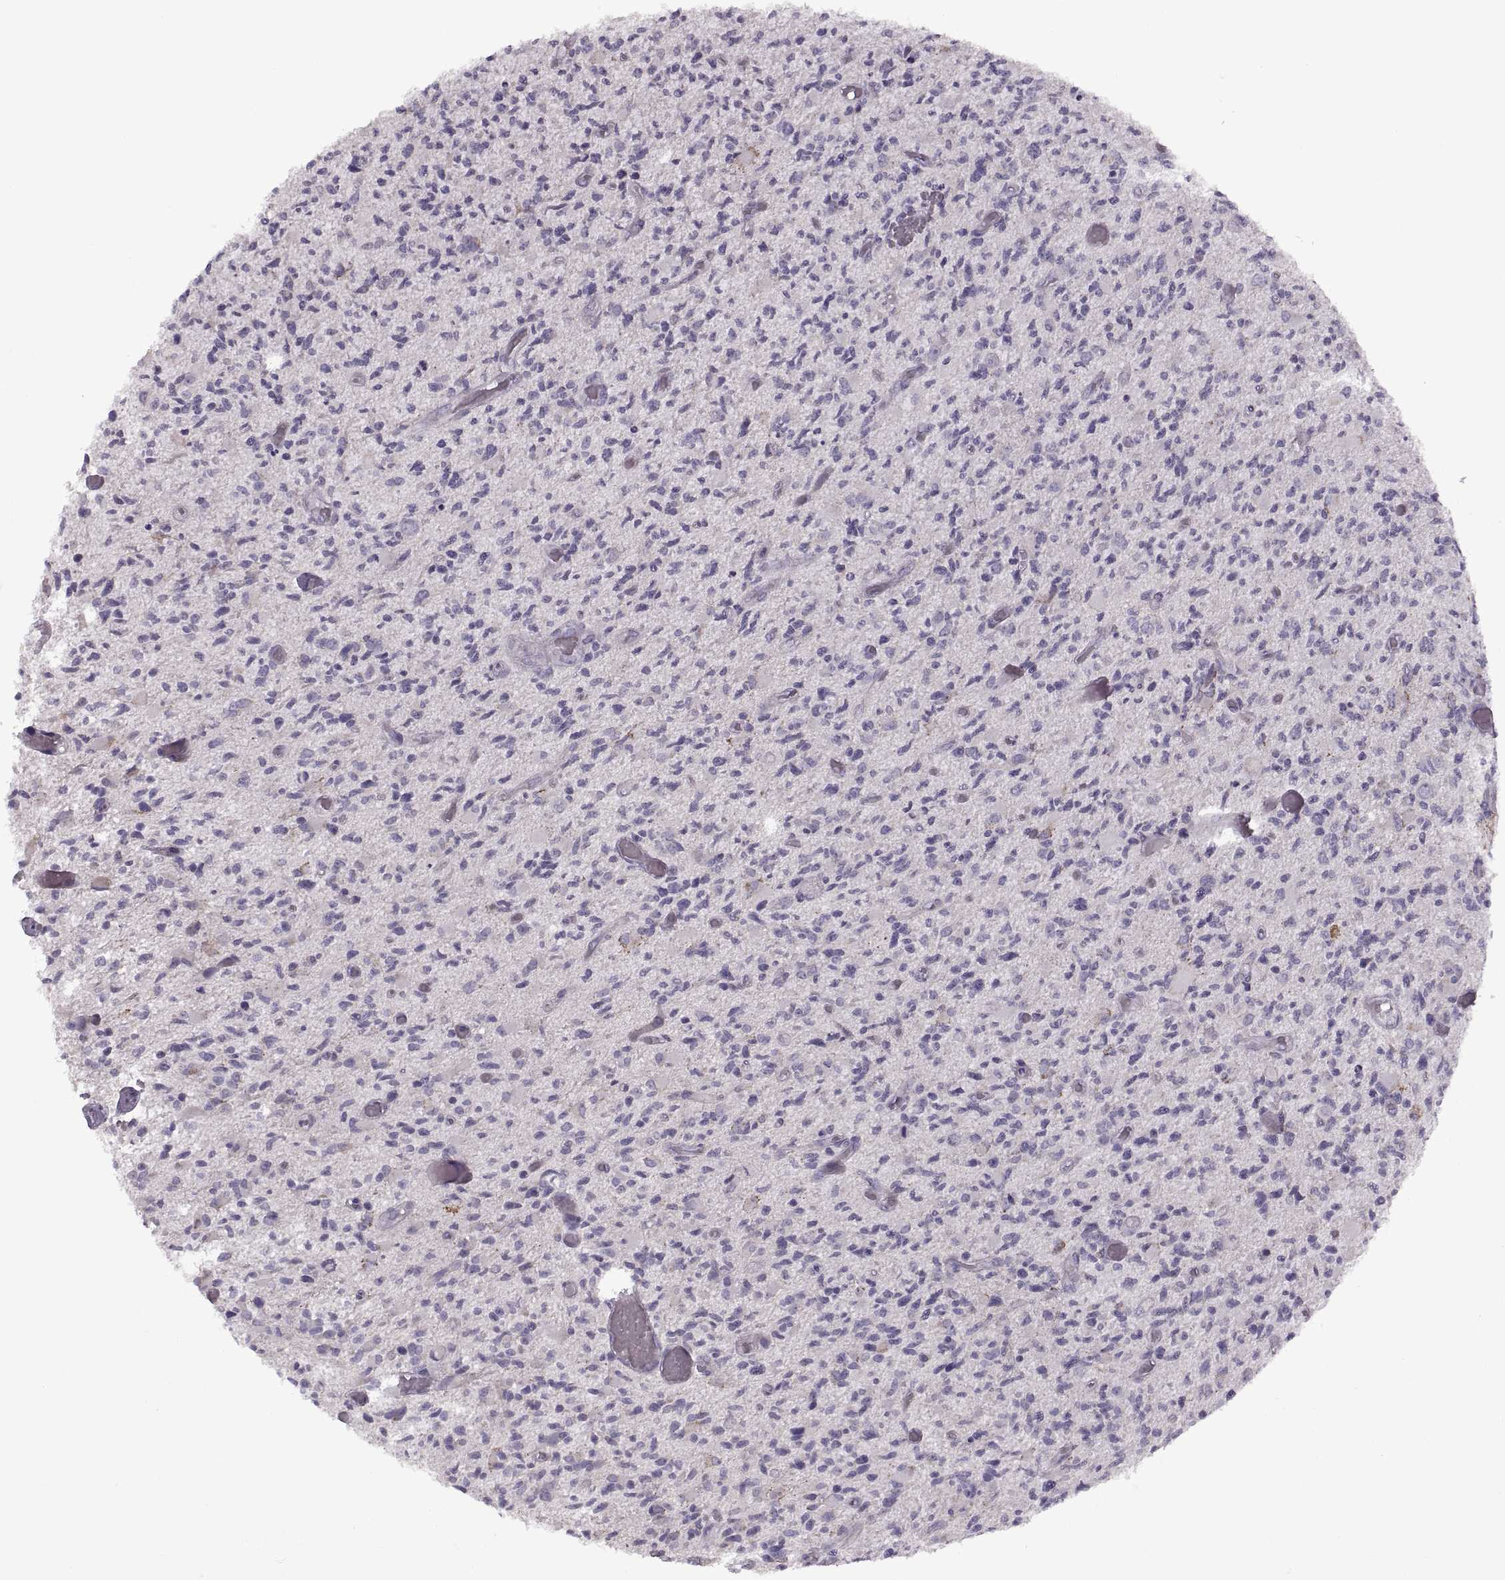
{"staining": {"intensity": "negative", "quantity": "none", "location": "none"}, "tissue": "glioma", "cell_type": "Tumor cells", "image_type": "cancer", "snomed": [{"axis": "morphology", "description": "Glioma, malignant, High grade"}, {"axis": "topography", "description": "Brain"}], "caption": "A histopathology image of glioma stained for a protein demonstrates no brown staining in tumor cells. (DAB (3,3'-diaminobenzidine) immunohistochemistry with hematoxylin counter stain).", "gene": "PIERCE1", "patient": {"sex": "female", "age": 63}}